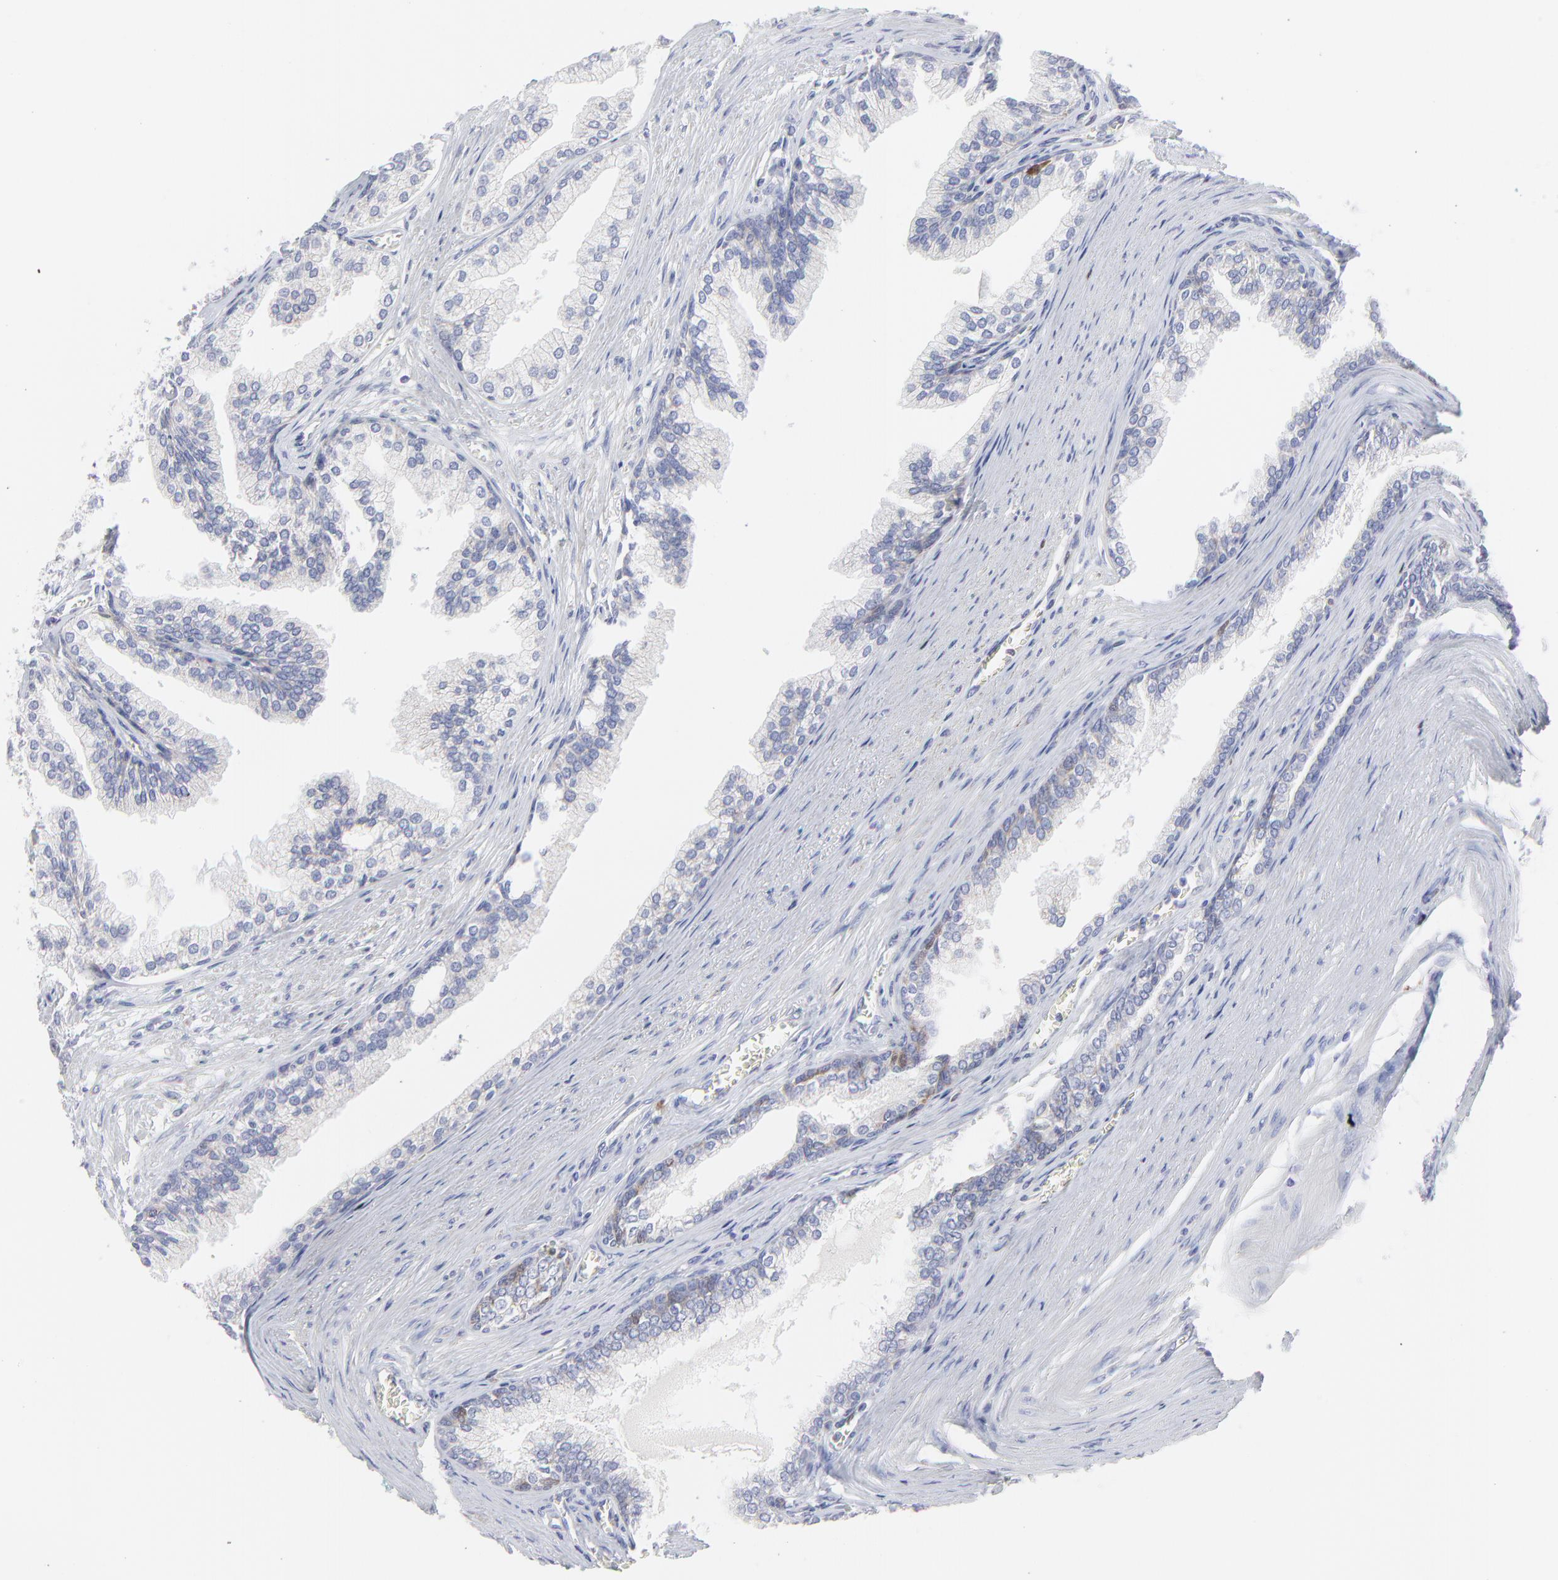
{"staining": {"intensity": "negative", "quantity": "none", "location": "none"}, "tissue": "prostate", "cell_type": "Glandular cells", "image_type": "normal", "snomed": [{"axis": "morphology", "description": "Normal tissue, NOS"}, {"axis": "topography", "description": "Prostate"}], "caption": "The photomicrograph displays no significant staining in glandular cells of prostate.", "gene": "NCAPH", "patient": {"sex": "male", "age": 68}}